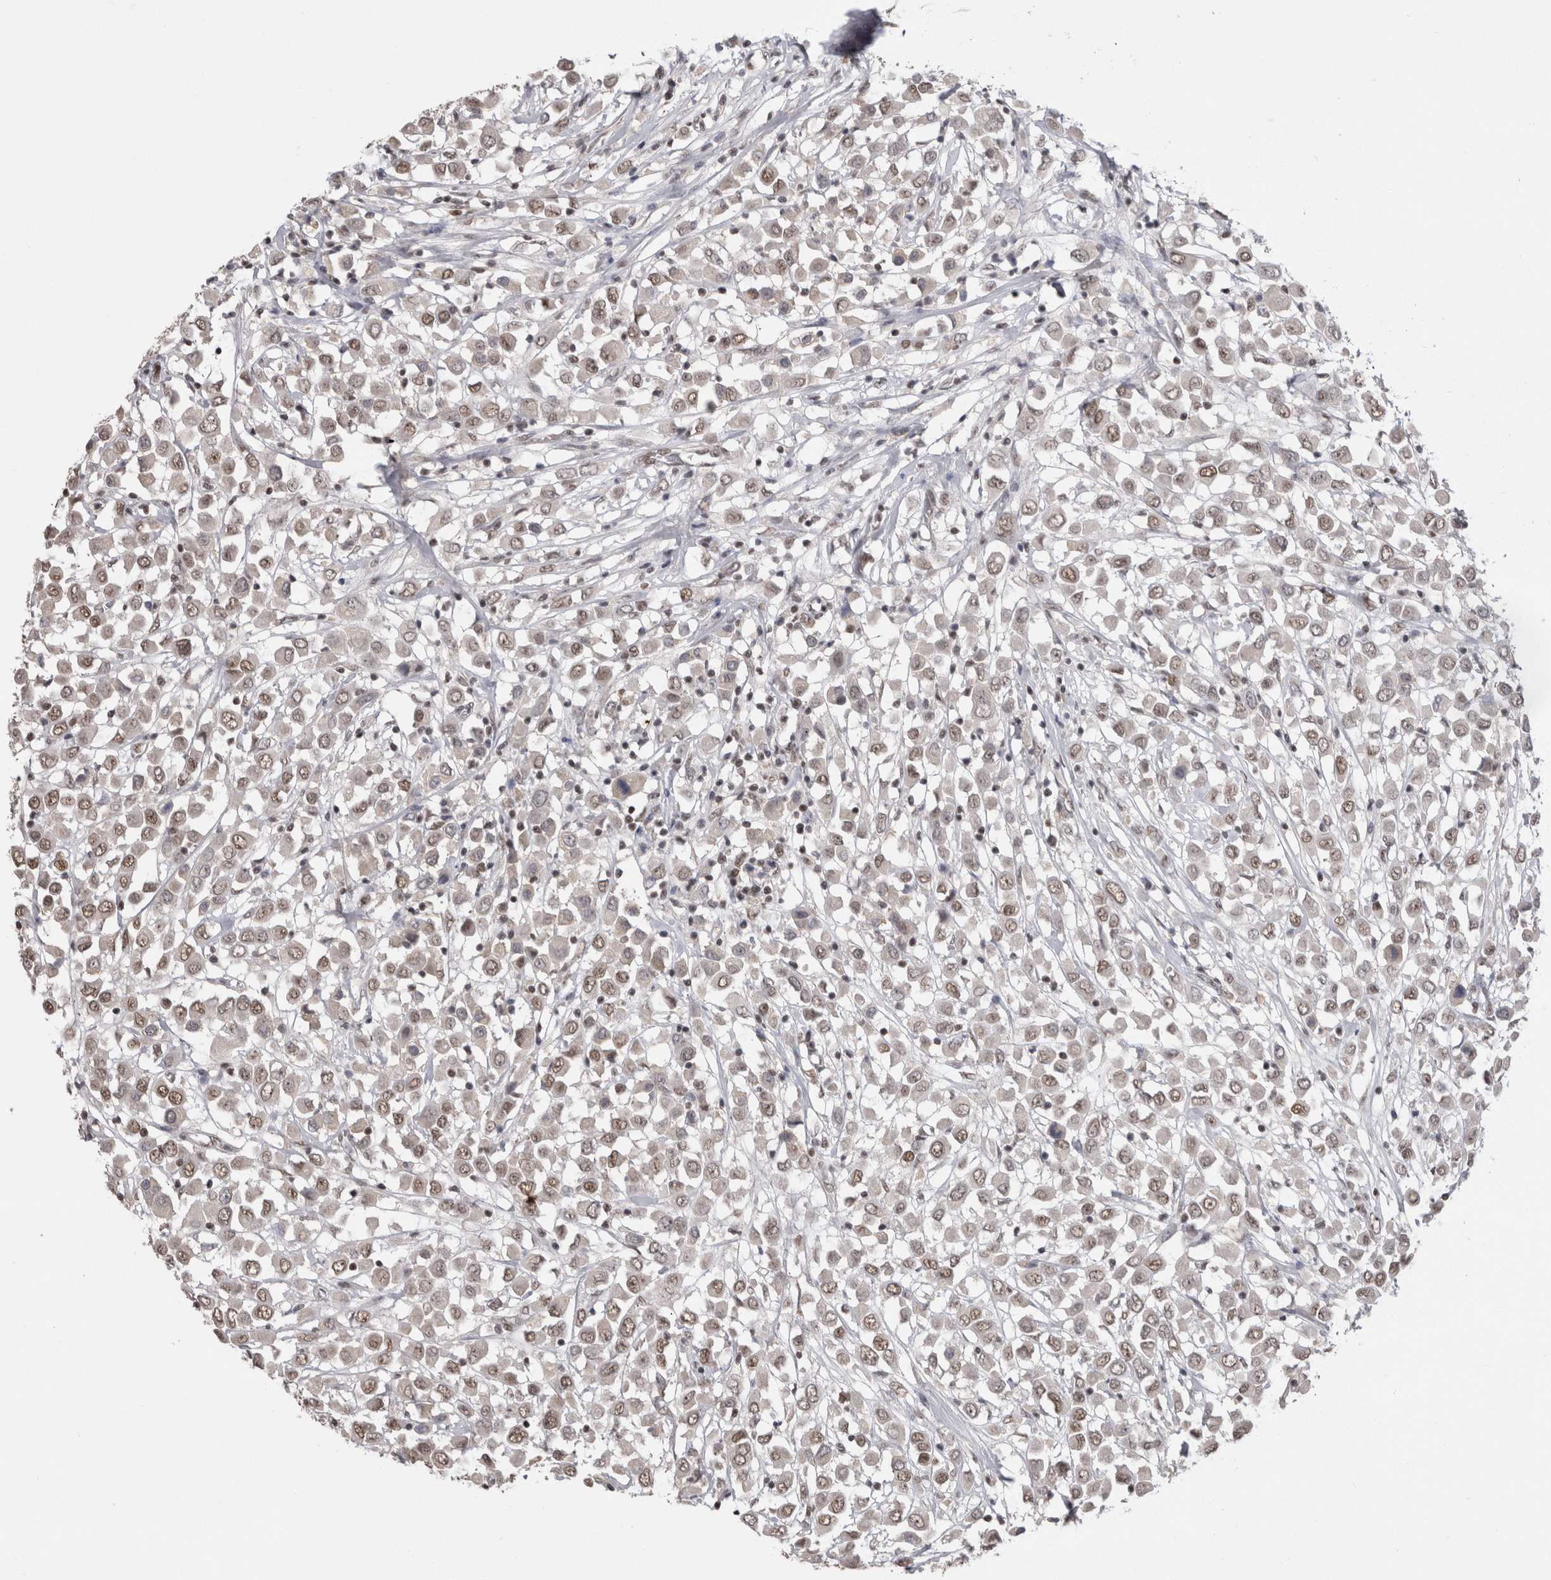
{"staining": {"intensity": "moderate", "quantity": "25%-75%", "location": "nuclear"}, "tissue": "breast cancer", "cell_type": "Tumor cells", "image_type": "cancer", "snomed": [{"axis": "morphology", "description": "Duct carcinoma"}, {"axis": "topography", "description": "Breast"}], "caption": "Protein expression analysis of breast cancer displays moderate nuclear positivity in approximately 25%-75% of tumor cells.", "gene": "DAXX", "patient": {"sex": "female", "age": 61}}